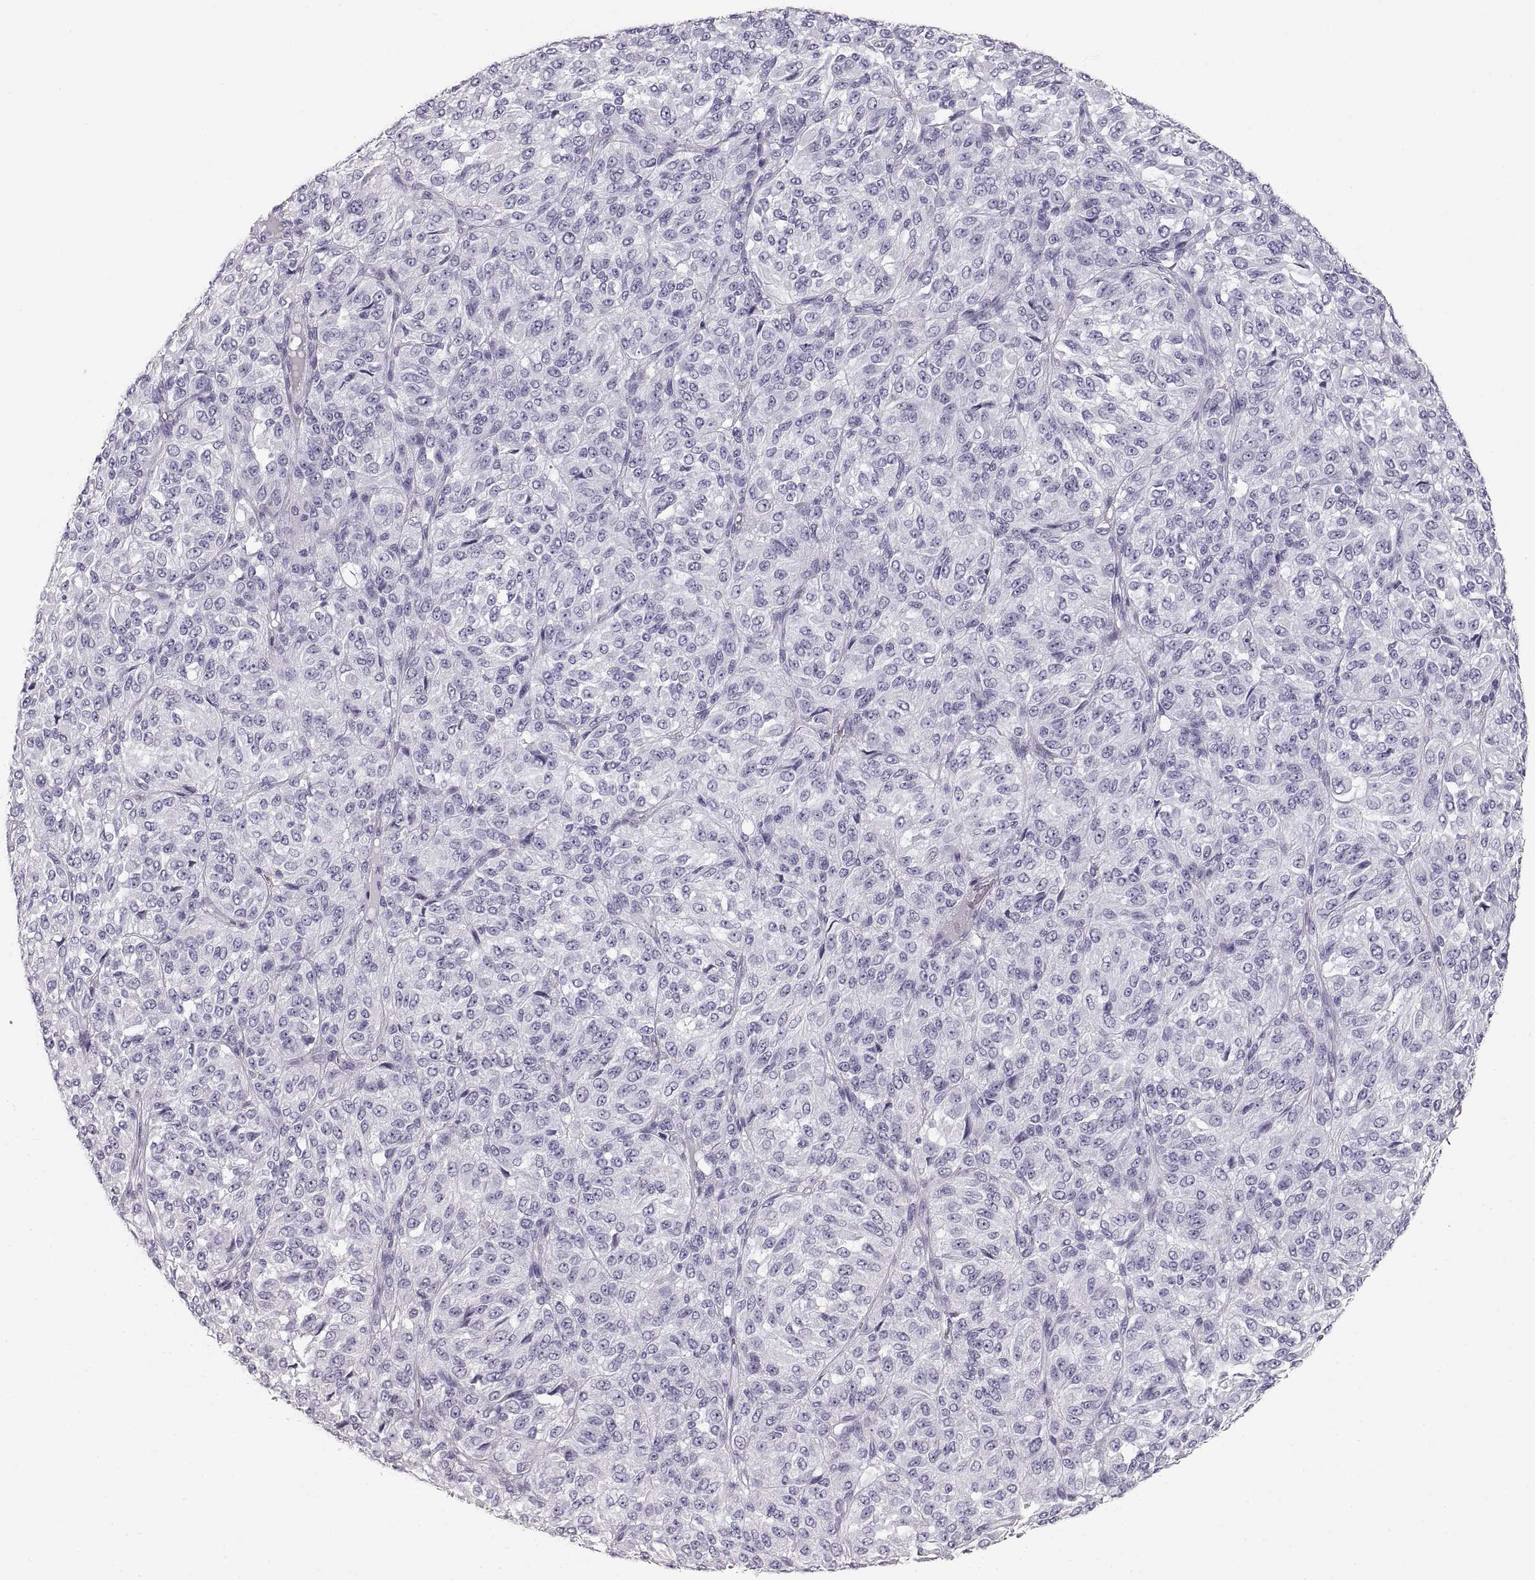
{"staining": {"intensity": "negative", "quantity": "none", "location": "none"}, "tissue": "melanoma", "cell_type": "Tumor cells", "image_type": "cancer", "snomed": [{"axis": "morphology", "description": "Malignant melanoma, Metastatic site"}, {"axis": "topography", "description": "Brain"}], "caption": "Malignant melanoma (metastatic site) stained for a protein using immunohistochemistry (IHC) exhibits no expression tumor cells.", "gene": "CRYAA", "patient": {"sex": "female", "age": 56}}